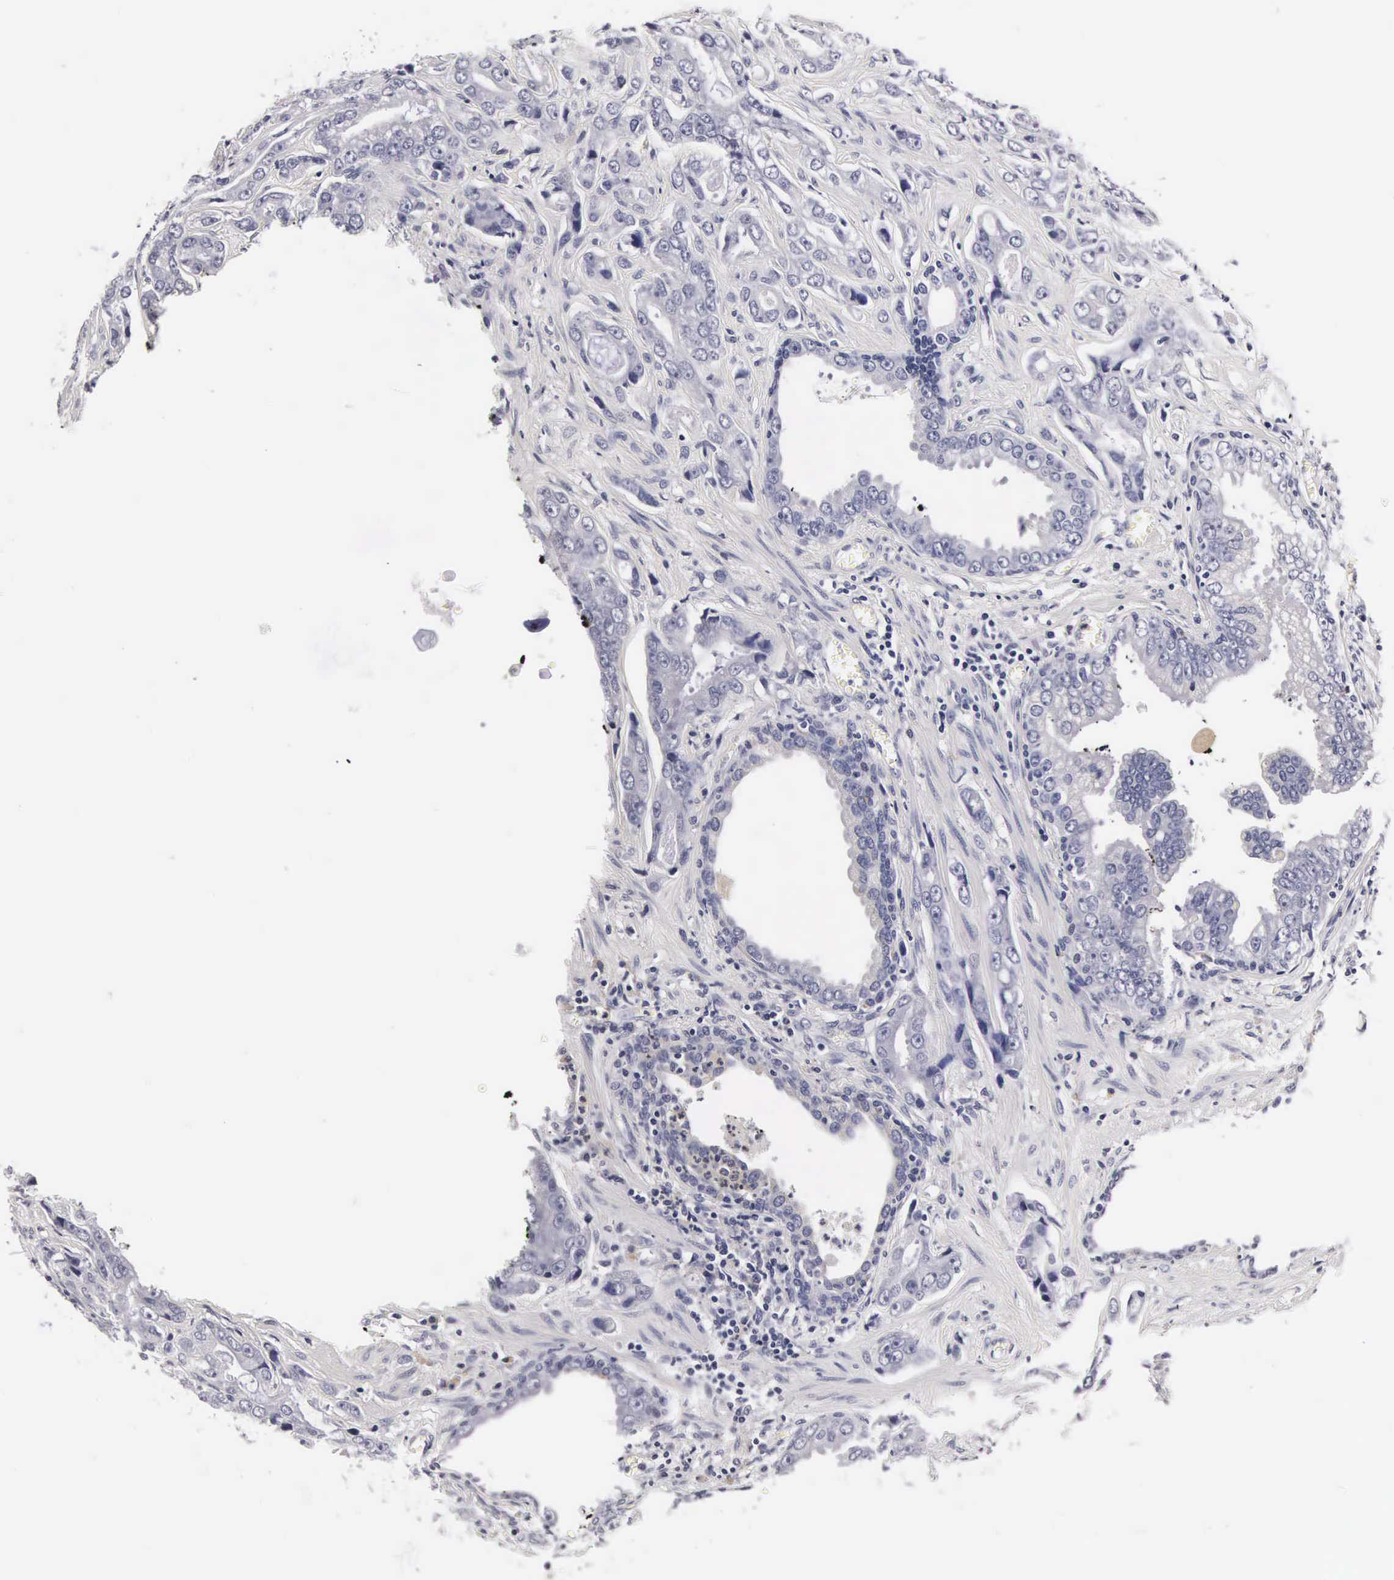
{"staining": {"intensity": "negative", "quantity": "none", "location": "none"}, "tissue": "prostate cancer", "cell_type": "Tumor cells", "image_type": "cancer", "snomed": [{"axis": "morphology", "description": "Adenocarcinoma, Low grade"}, {"axis": "topography", "description": "Prostate"}], "caption": "Image shows no significant protein expression in tumor cells of prostate cancer.", "gene": "RNASE6", "patient": {"sex": "male", "age": 65}}